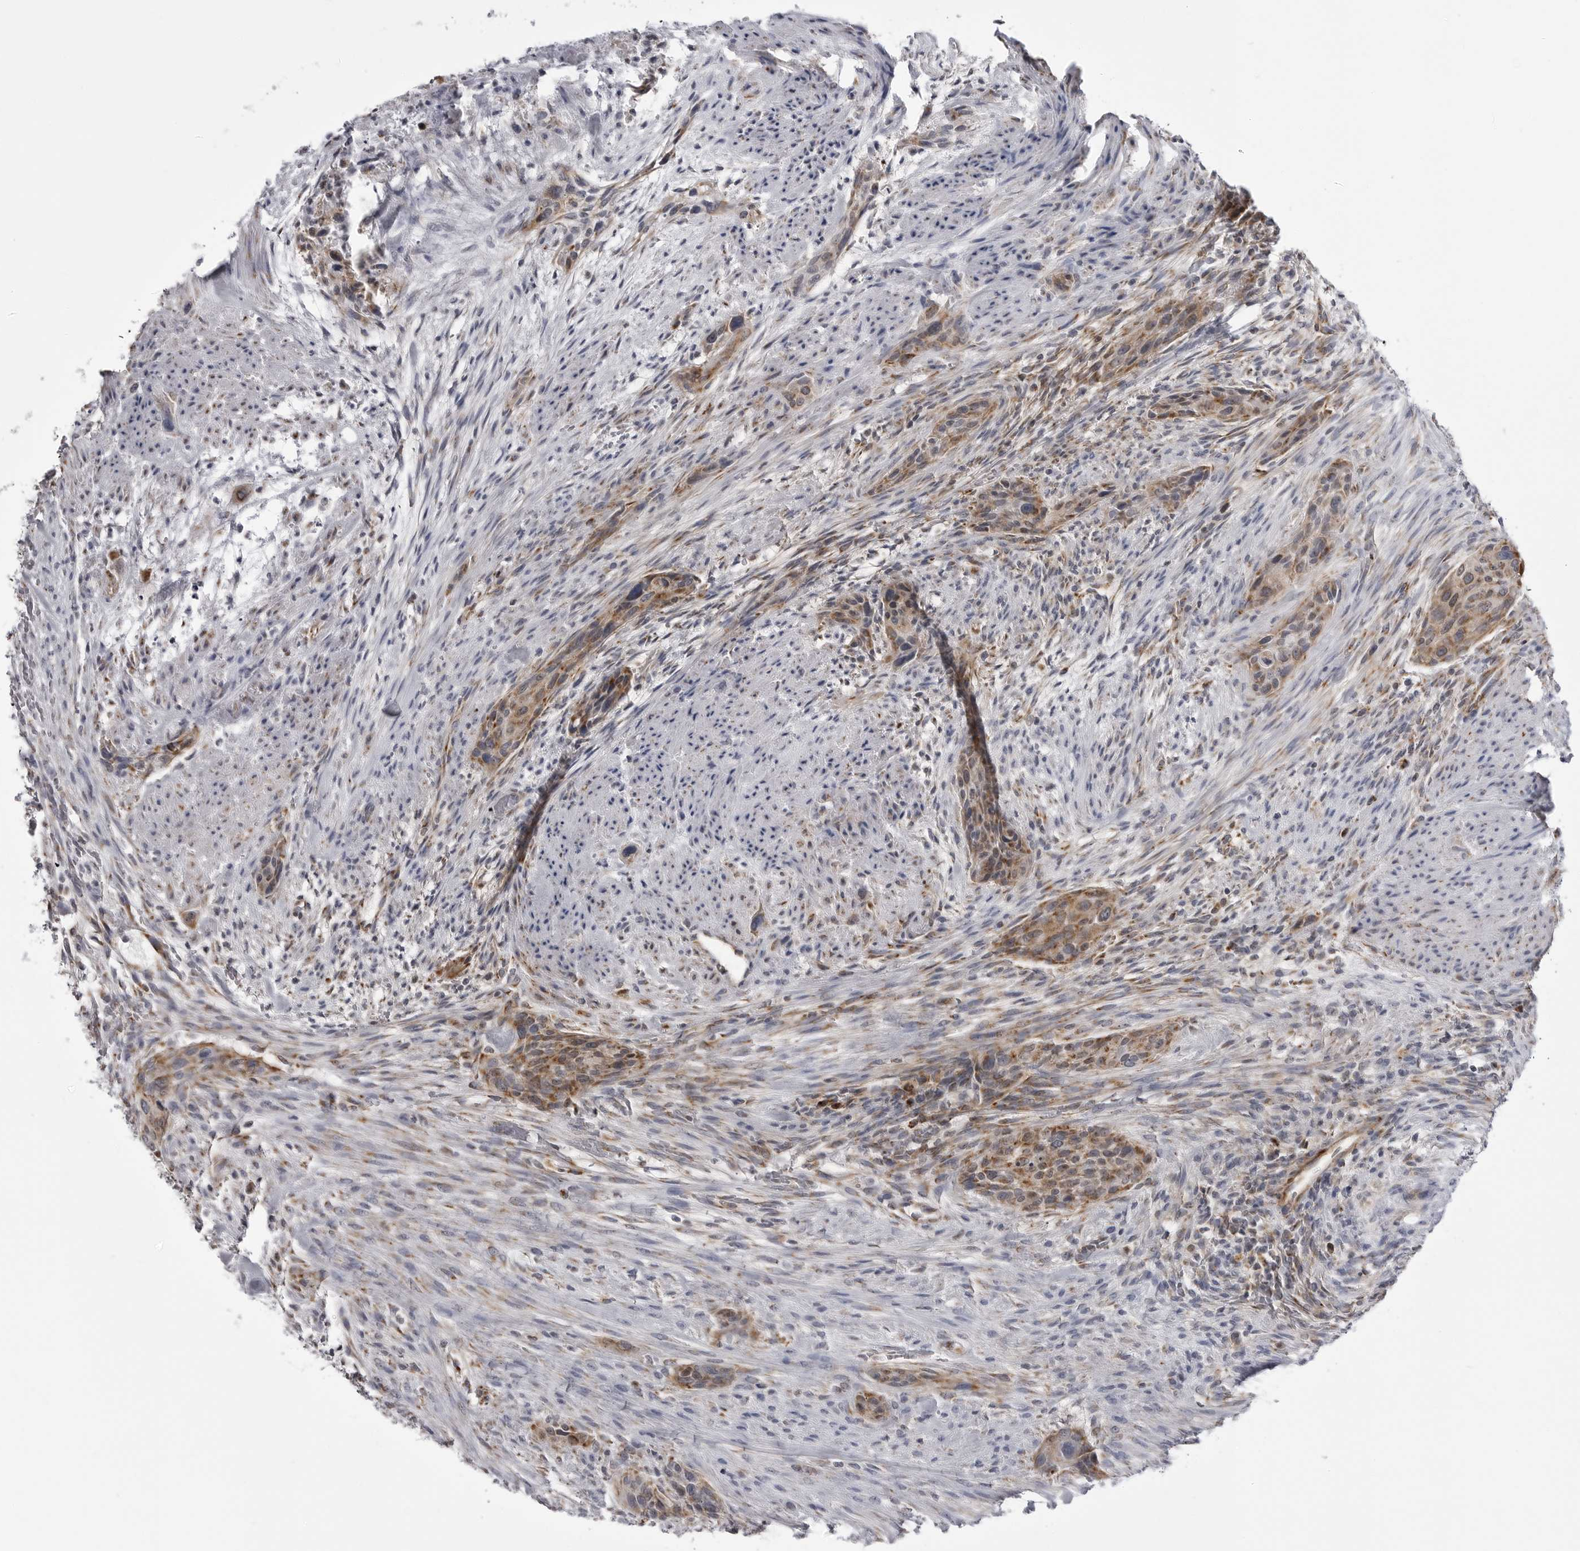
{"staining": {"intensity": "moderate", "quantity": ">75%", "location": "cytoplasmic/membranous"}, "tissue": "urothelial cancer", "cell_type": "Tumor cells", "image_type": "cancer", "snomed": [{"axis": "morphology", "description": "Urothelial carcinoma, High grade"}, {"axis": "topography", "description": "Urinary bladder"}], "caption": "A photomicrograph of high-grade urothelial carcinoma stained for a protein displays moderate cytoplasmic/membranous brown staining in tumor cells.", "gene": "FH", "patient": {"sex": "male", "age": 35}}